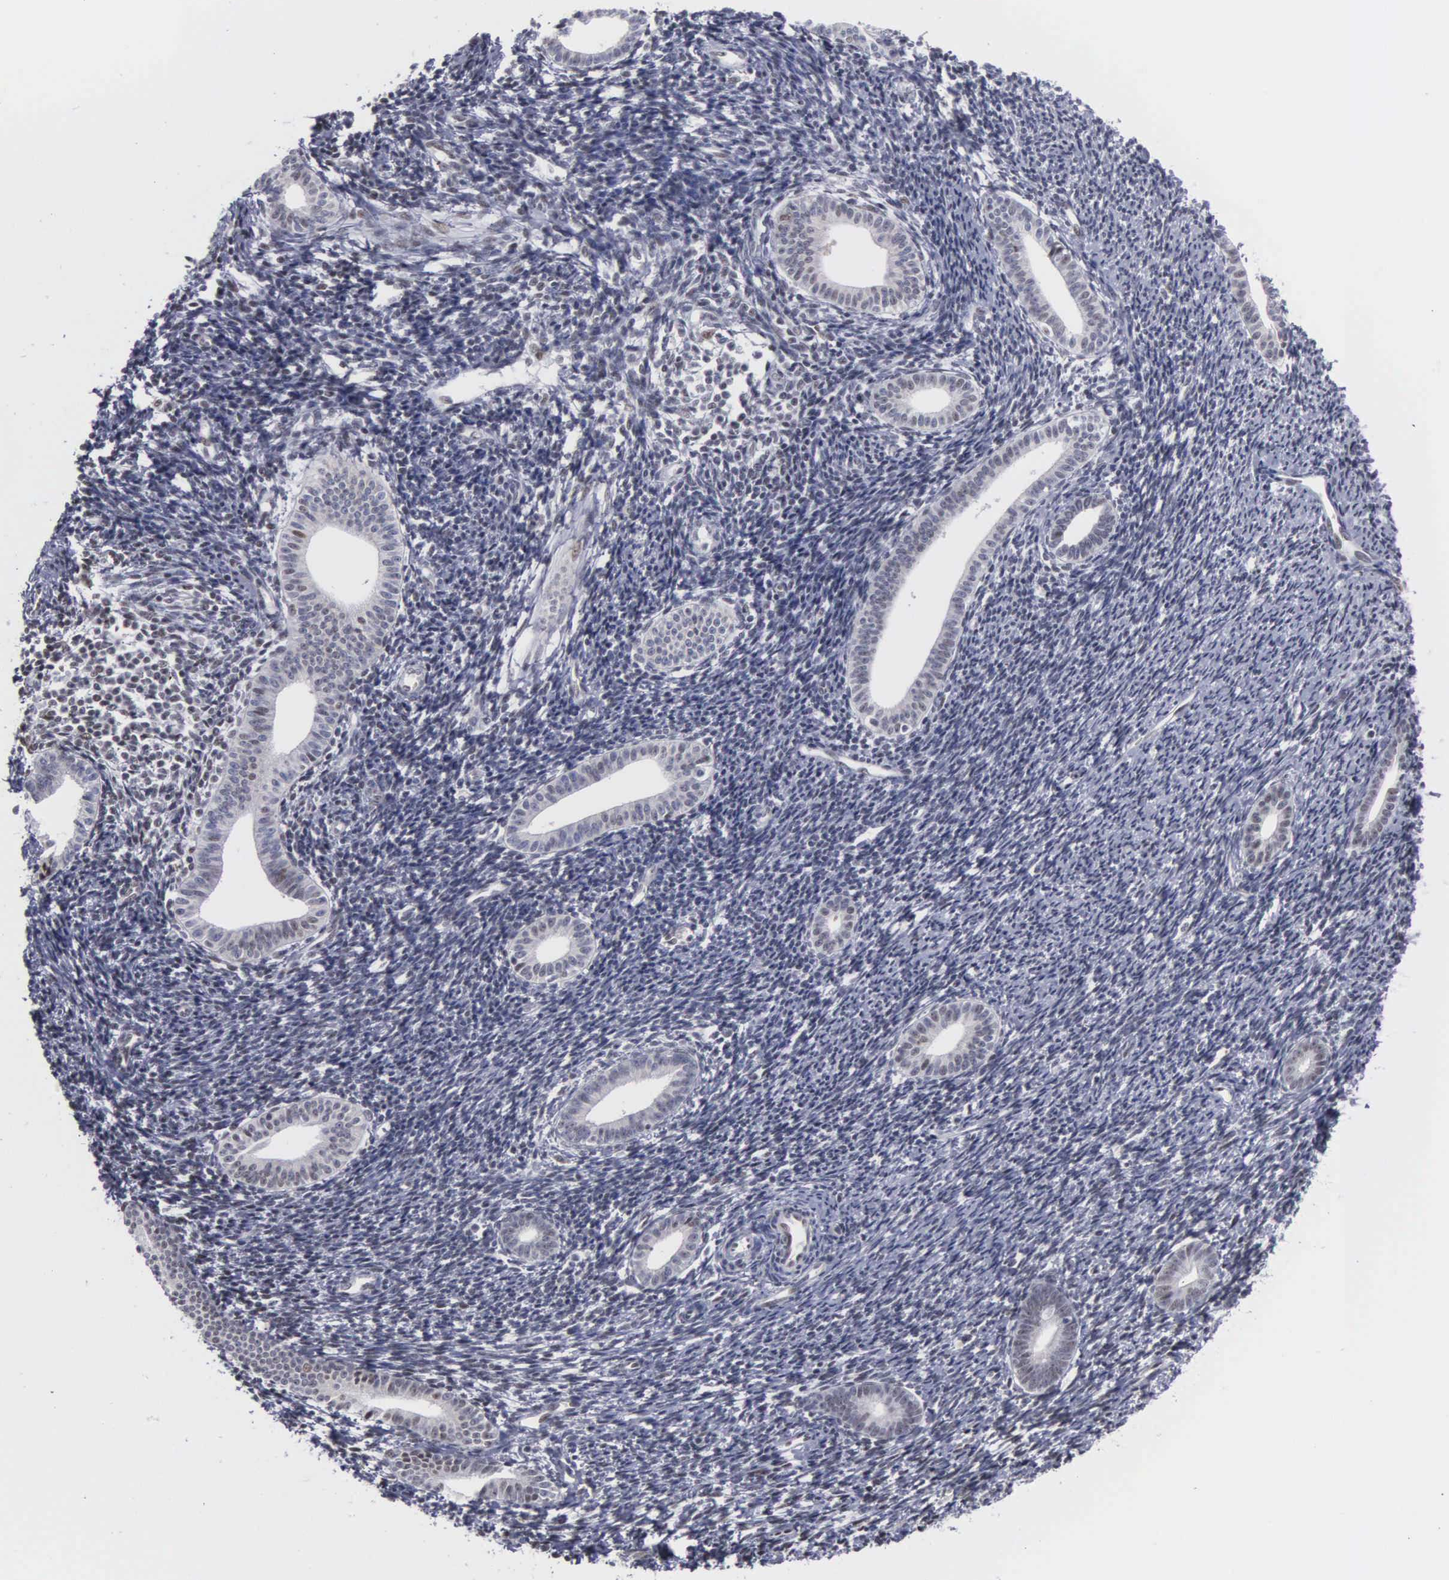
{"staining": {"intensity": "negative", "quantity": "none", "location": "none"}, "tissue": "endometrium", "cell_type": "Cells in endometrial stroma", "image_type": "normal", "snomed": [{"axis": "morphology", "description": "Normal tissue, NOS"}, {"axis": "topography", "description": "Endometrium"}], "caption": "An image of endometrium stained for a protein shows no brown staining in cells in endometrial stroma.", "gene": "KIAA0586", "patient": {"sex": "female", "age": 52}}